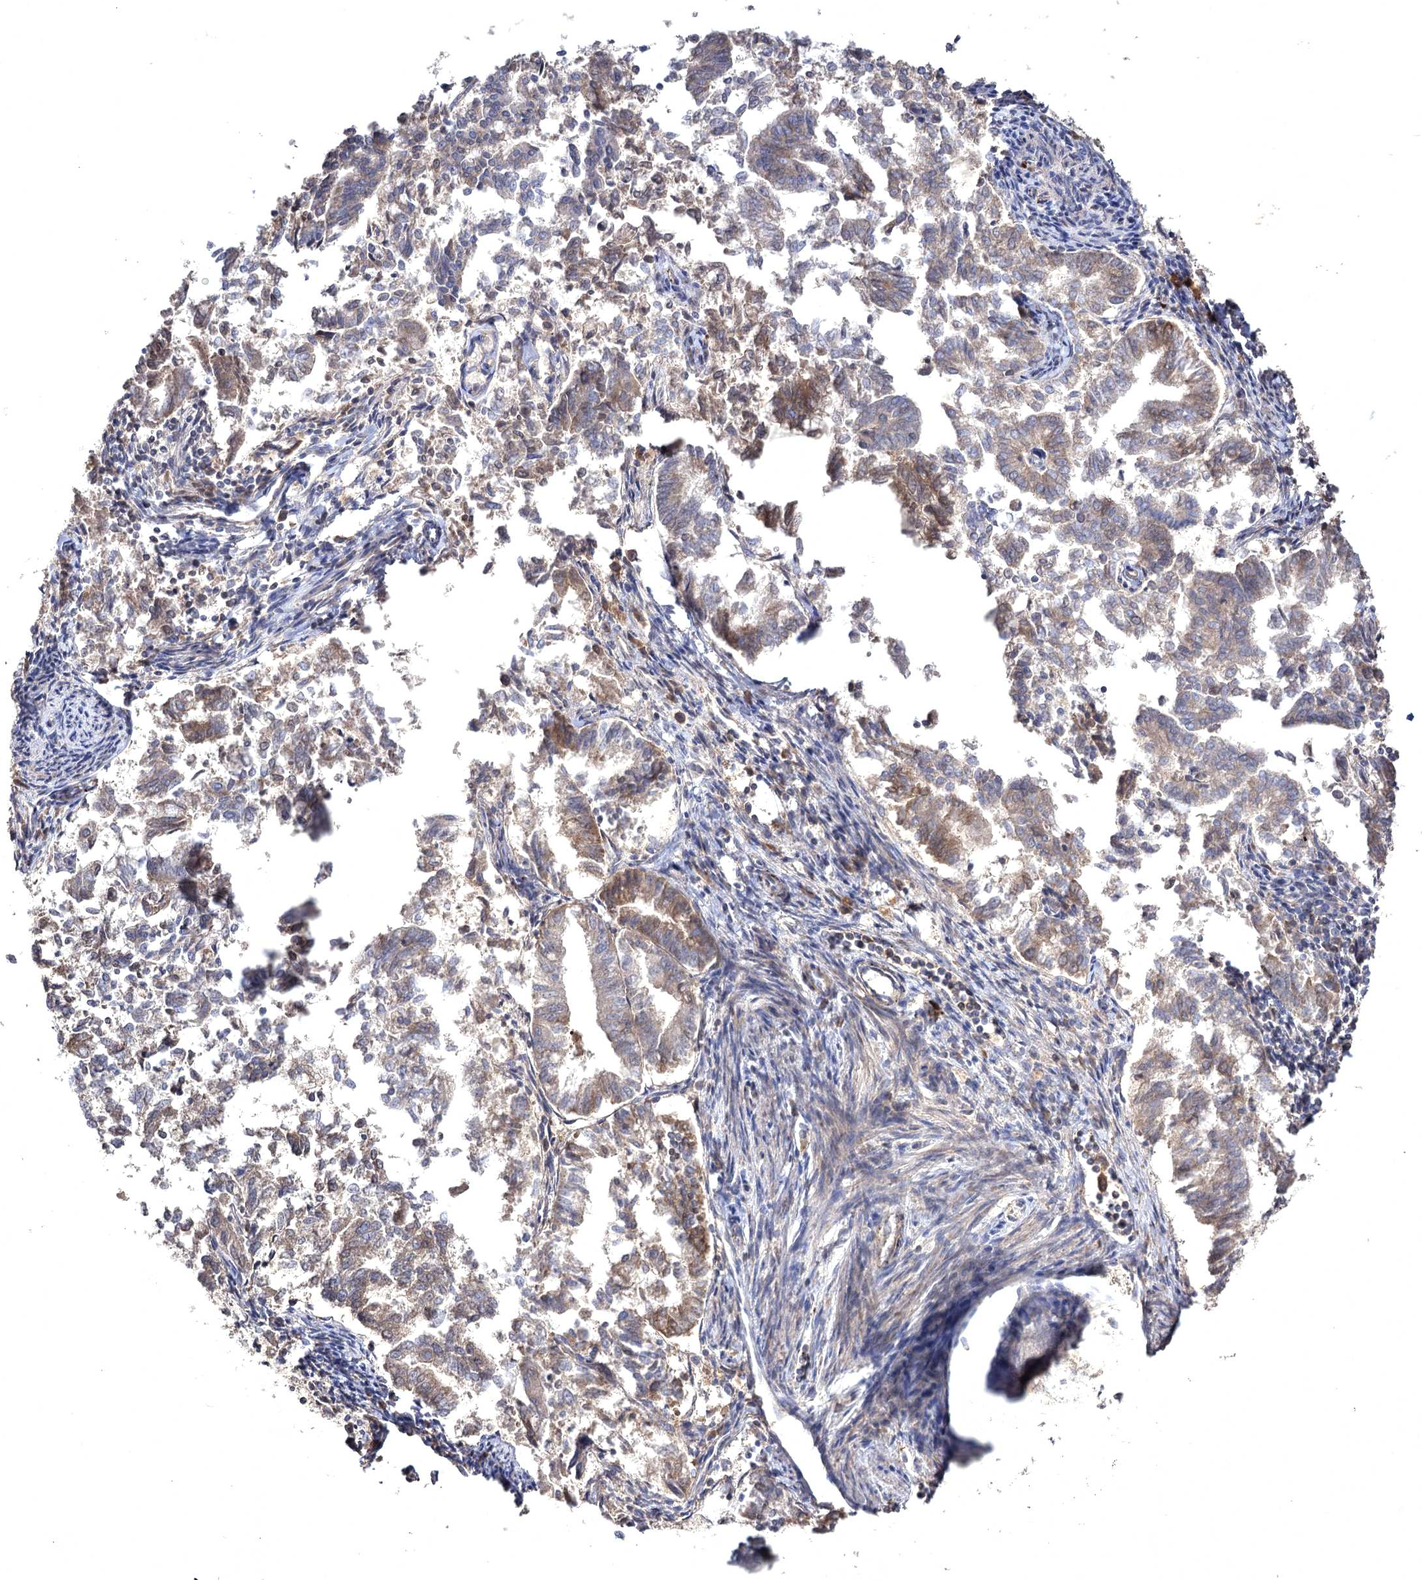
{"staining": {"intensity": "moderate", "quantity": "<25%", "location": "cytoplasmic/membranous"}, "tissue": "endometrial cancer", "cell_type": "Tumor cells", "image_type": "cancer", "snomed": [{"axis": "morphology", "description": "Adenocarcinoma, NOS"}, {"axis": "topography", "description": "Endometrium"}], "caption": "Protein staining reveals moderate cytoplasmic/membranous expression in about <25% of tumor cells in endometrial adenocarcinoma.", "gene": "SEMA4G", "patient": {"sex": "female", "age": 79}}